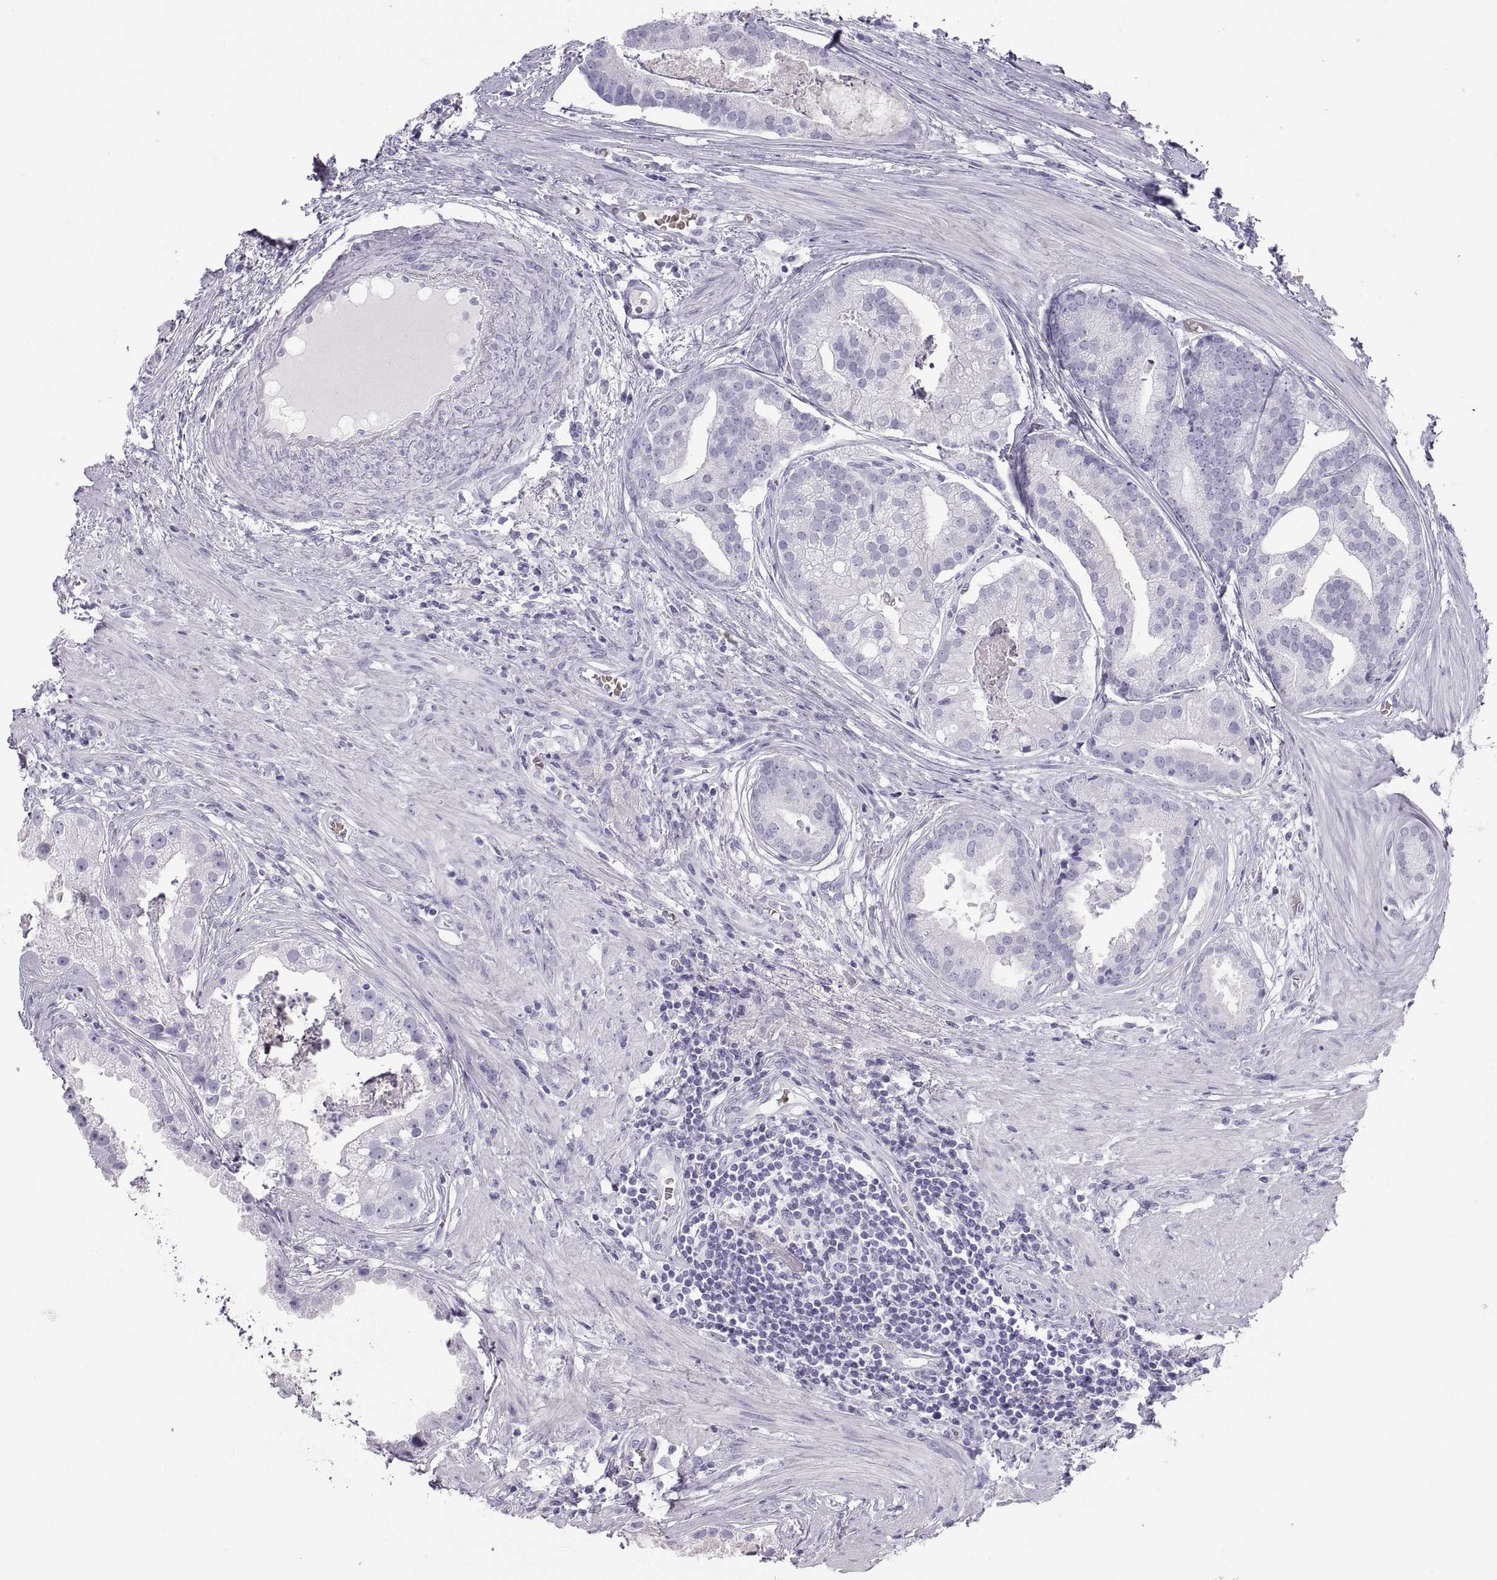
{"staining": {"intensity": "negative", "quantity": "none", "location": "none"}, "tissue": "prostate cancer", "cell_type": "Tumor cells", "image_type": "cancer", "snomed": [{"axis": "morphology", "description": "Adenocarcinoma, NOS"}, {"axis": "topography", "description": "Prostate and seminal vesicle, NOS"}, {"axis": "topography", "description": "Prostate"}], "caption": "This histopathology image is of prostate cancer (adenocarcinoma) stained with immunohistochemistry (IHC) to label a protein in brown with the nuclei are counter-stained blue. There is no positivity in tumor cells.", "gene": "SEMG1", "patient": {"sex": "male", "age": 44}}